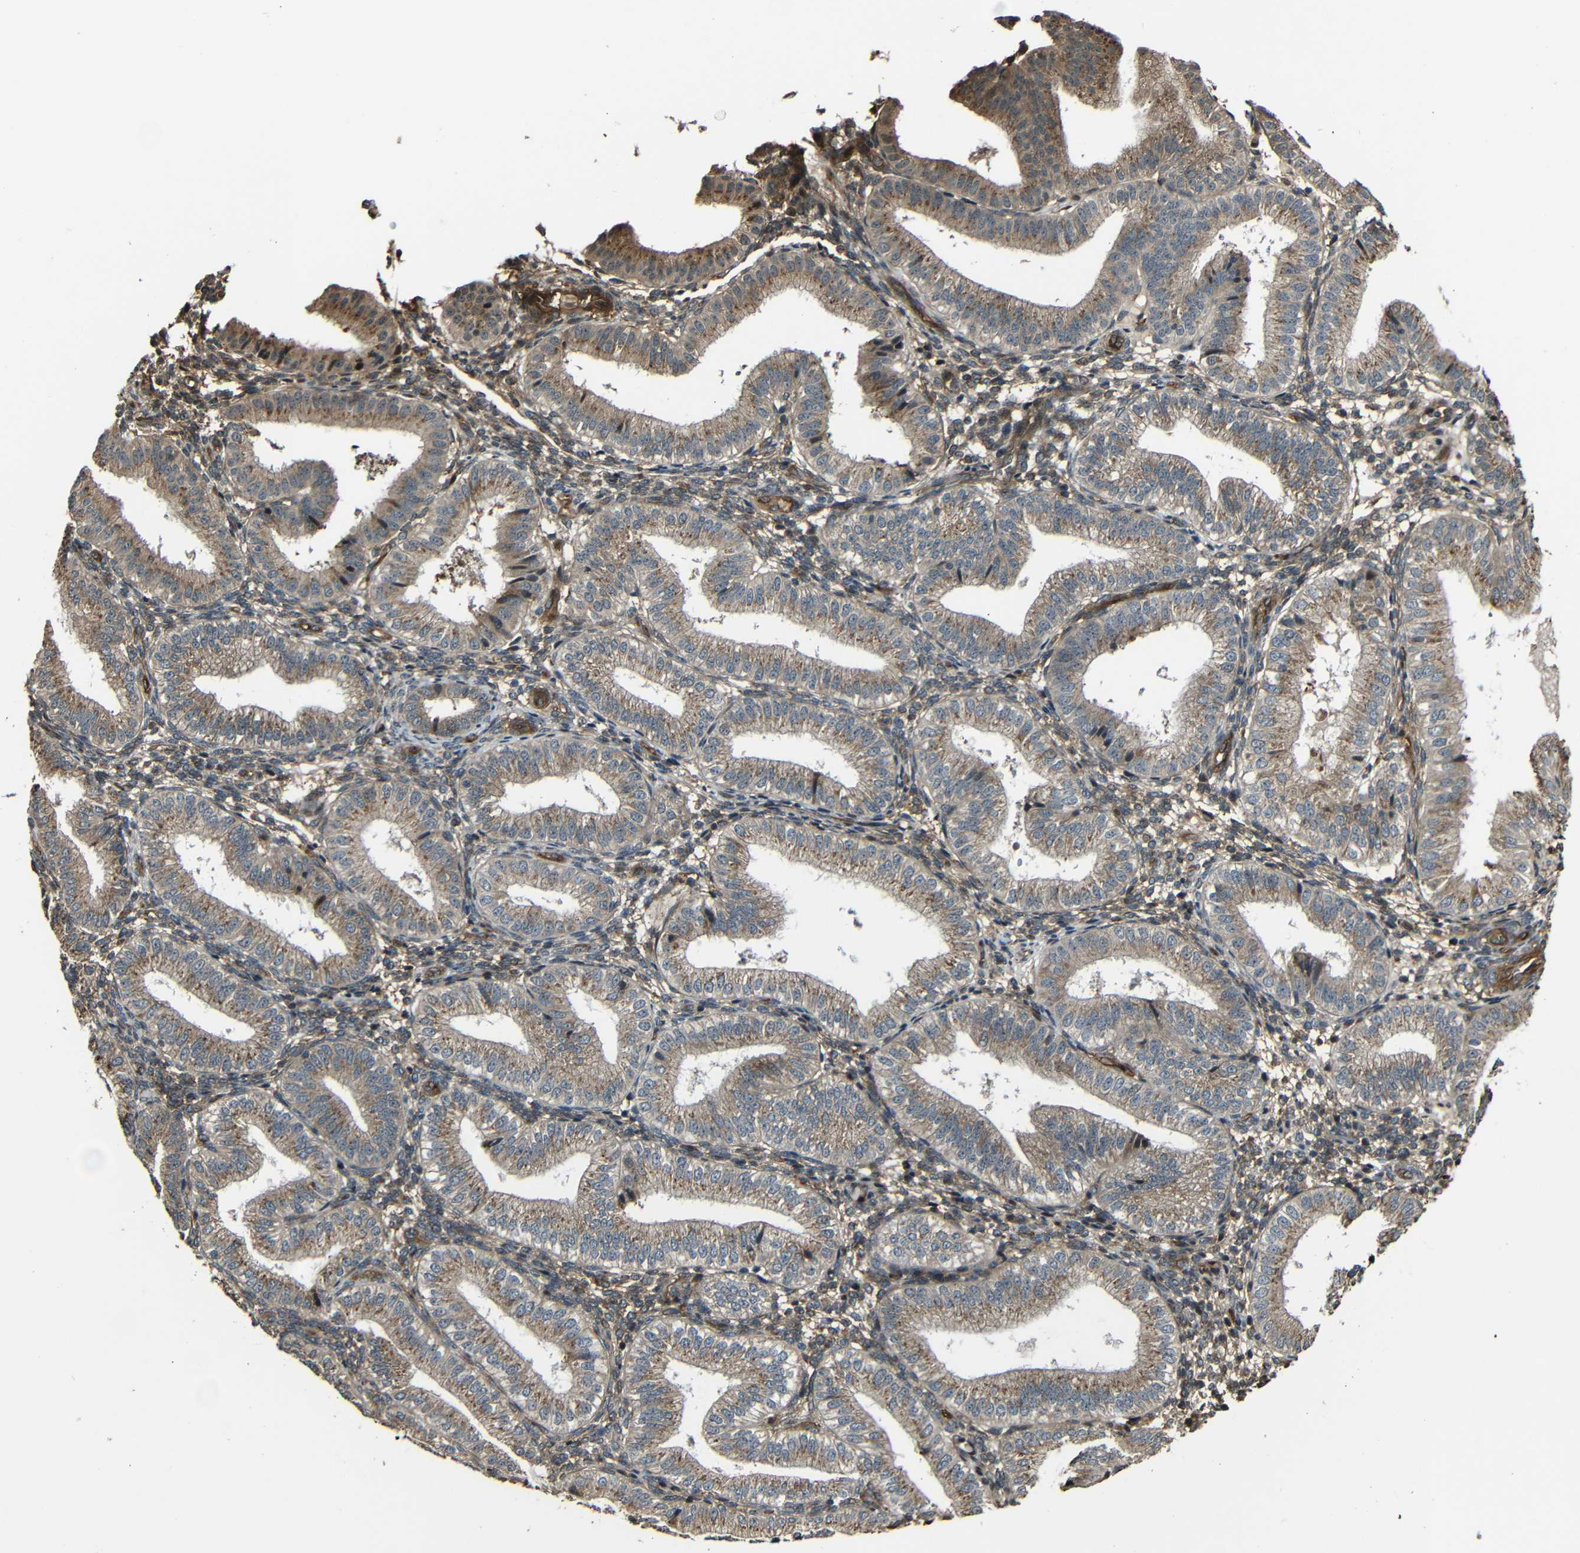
{"staining": {"intensity": "weak", "quantity": ">75%", "location": "cytoplasmic/membranous"}, "tissue": "endometrium", "cell_type": "Cells in endometrial stroma", "image_type": "normal", "snomed": [{"axis": "morphology", "description": "Normal tissue, NOS"}, {"axis": "topography", "description": "Endometrium"}], "caption": "Brown immunohistochemical staining in normal human endometrium exhibits weak cytoplasmic/membranous expression in approximately >75% of cells in endometrial stroma.", "gene": "RELL1", "patient": {"sex": "female", "age": 39}}